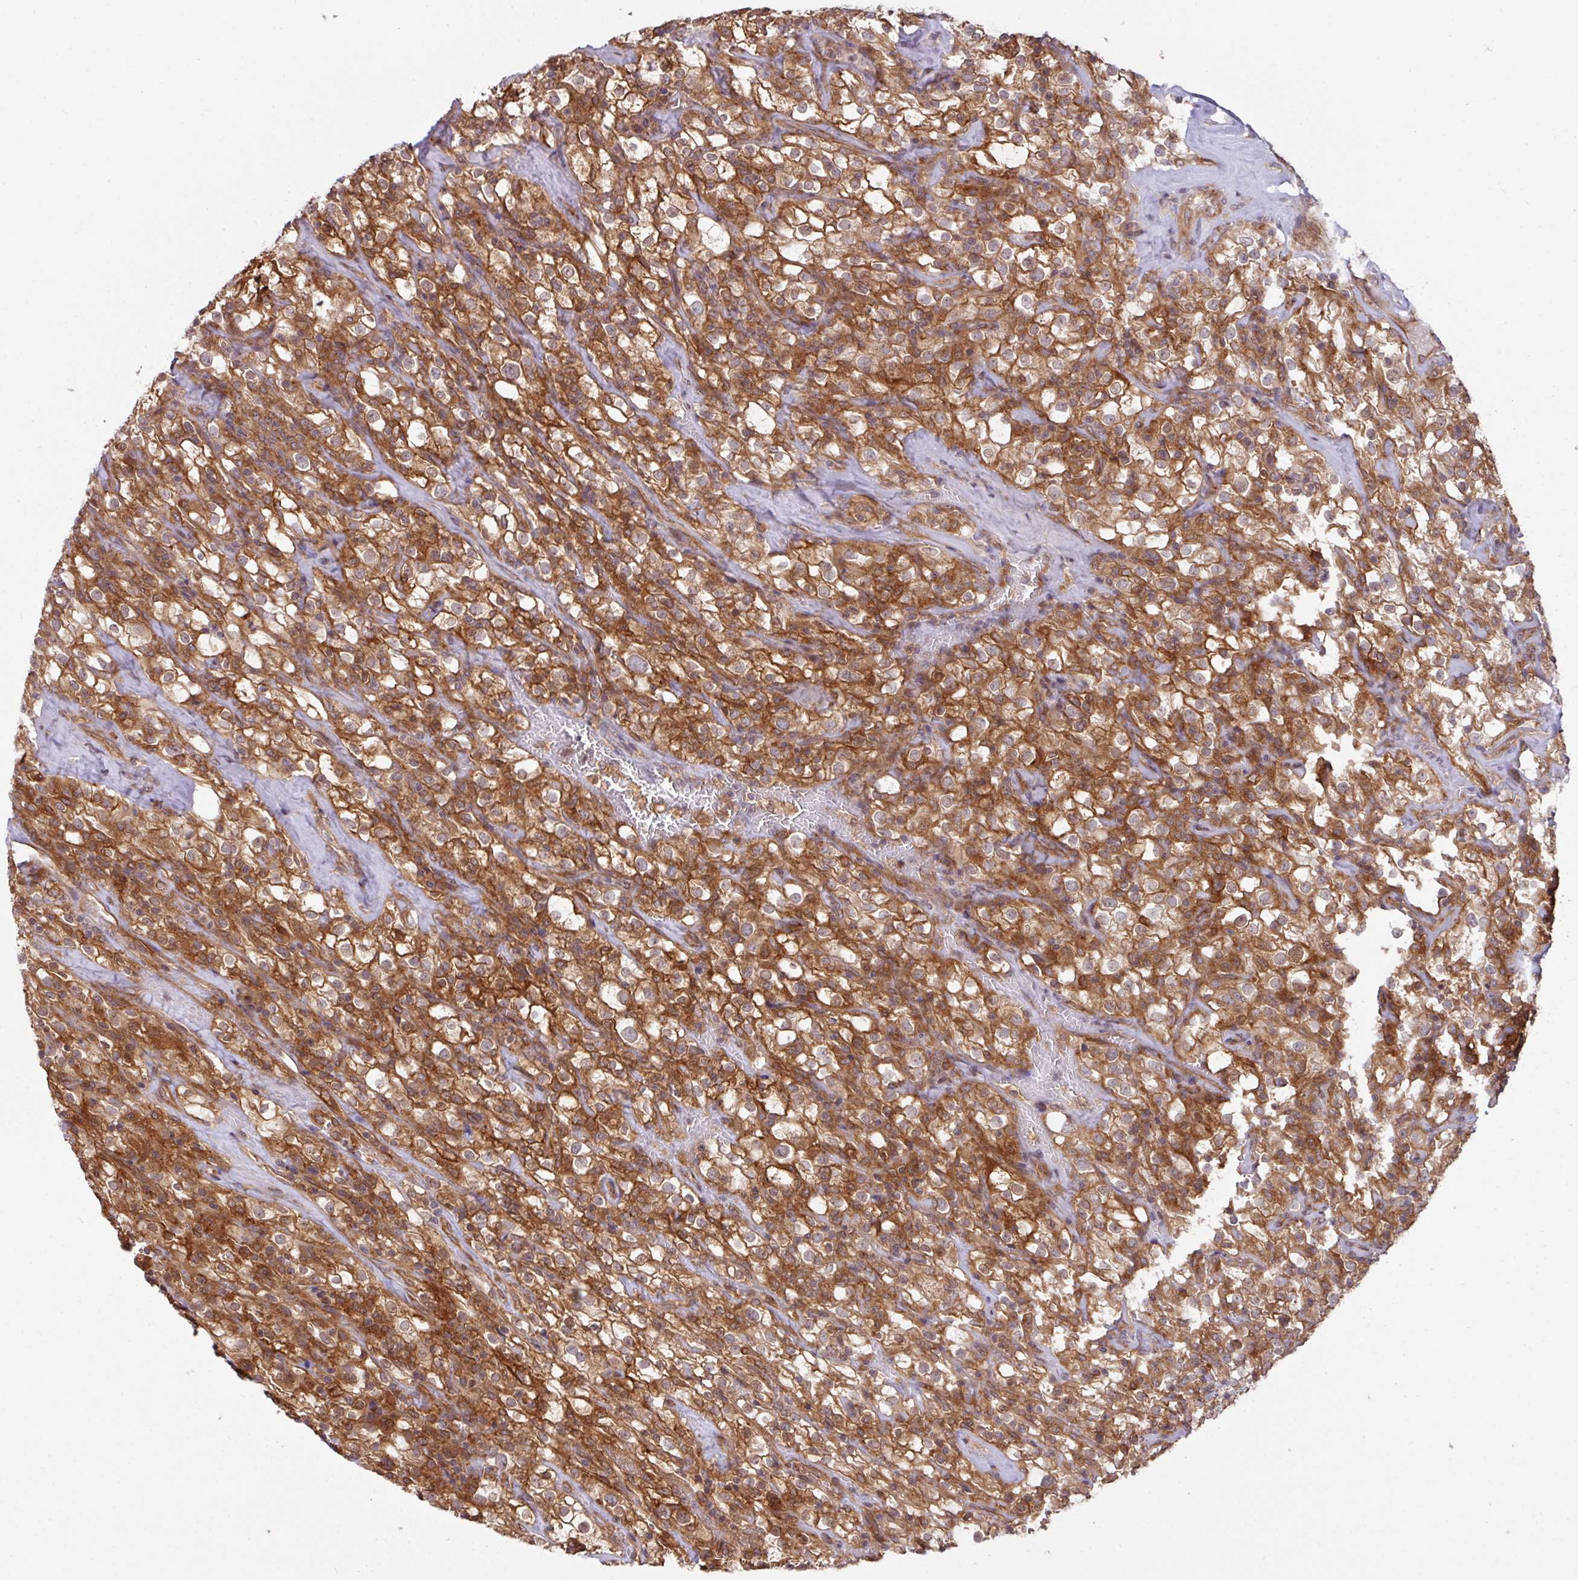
{"staining": {"intensity": "strong", "quantity": ">75%", "location": "cytoplasmic/membranous"}, "tissue": "renal cancer", "cell_type": "Tumor cells", "image_type": "cancer", "snomed": [{"axis": "morphology", "description": "Adenocarcinoma, NOS"}, {"axis": "topography", "description": "Kidney"}], "caption": "IHC image of human adenocarcinoma (renal) stained for a protein (brown), which demonstrates high levels of strong cytoplasmic/membranous positivity in about >75% of tumor cells.", "gene": "CYFIP2", "patient": {"sex": "female", "age": 74}}